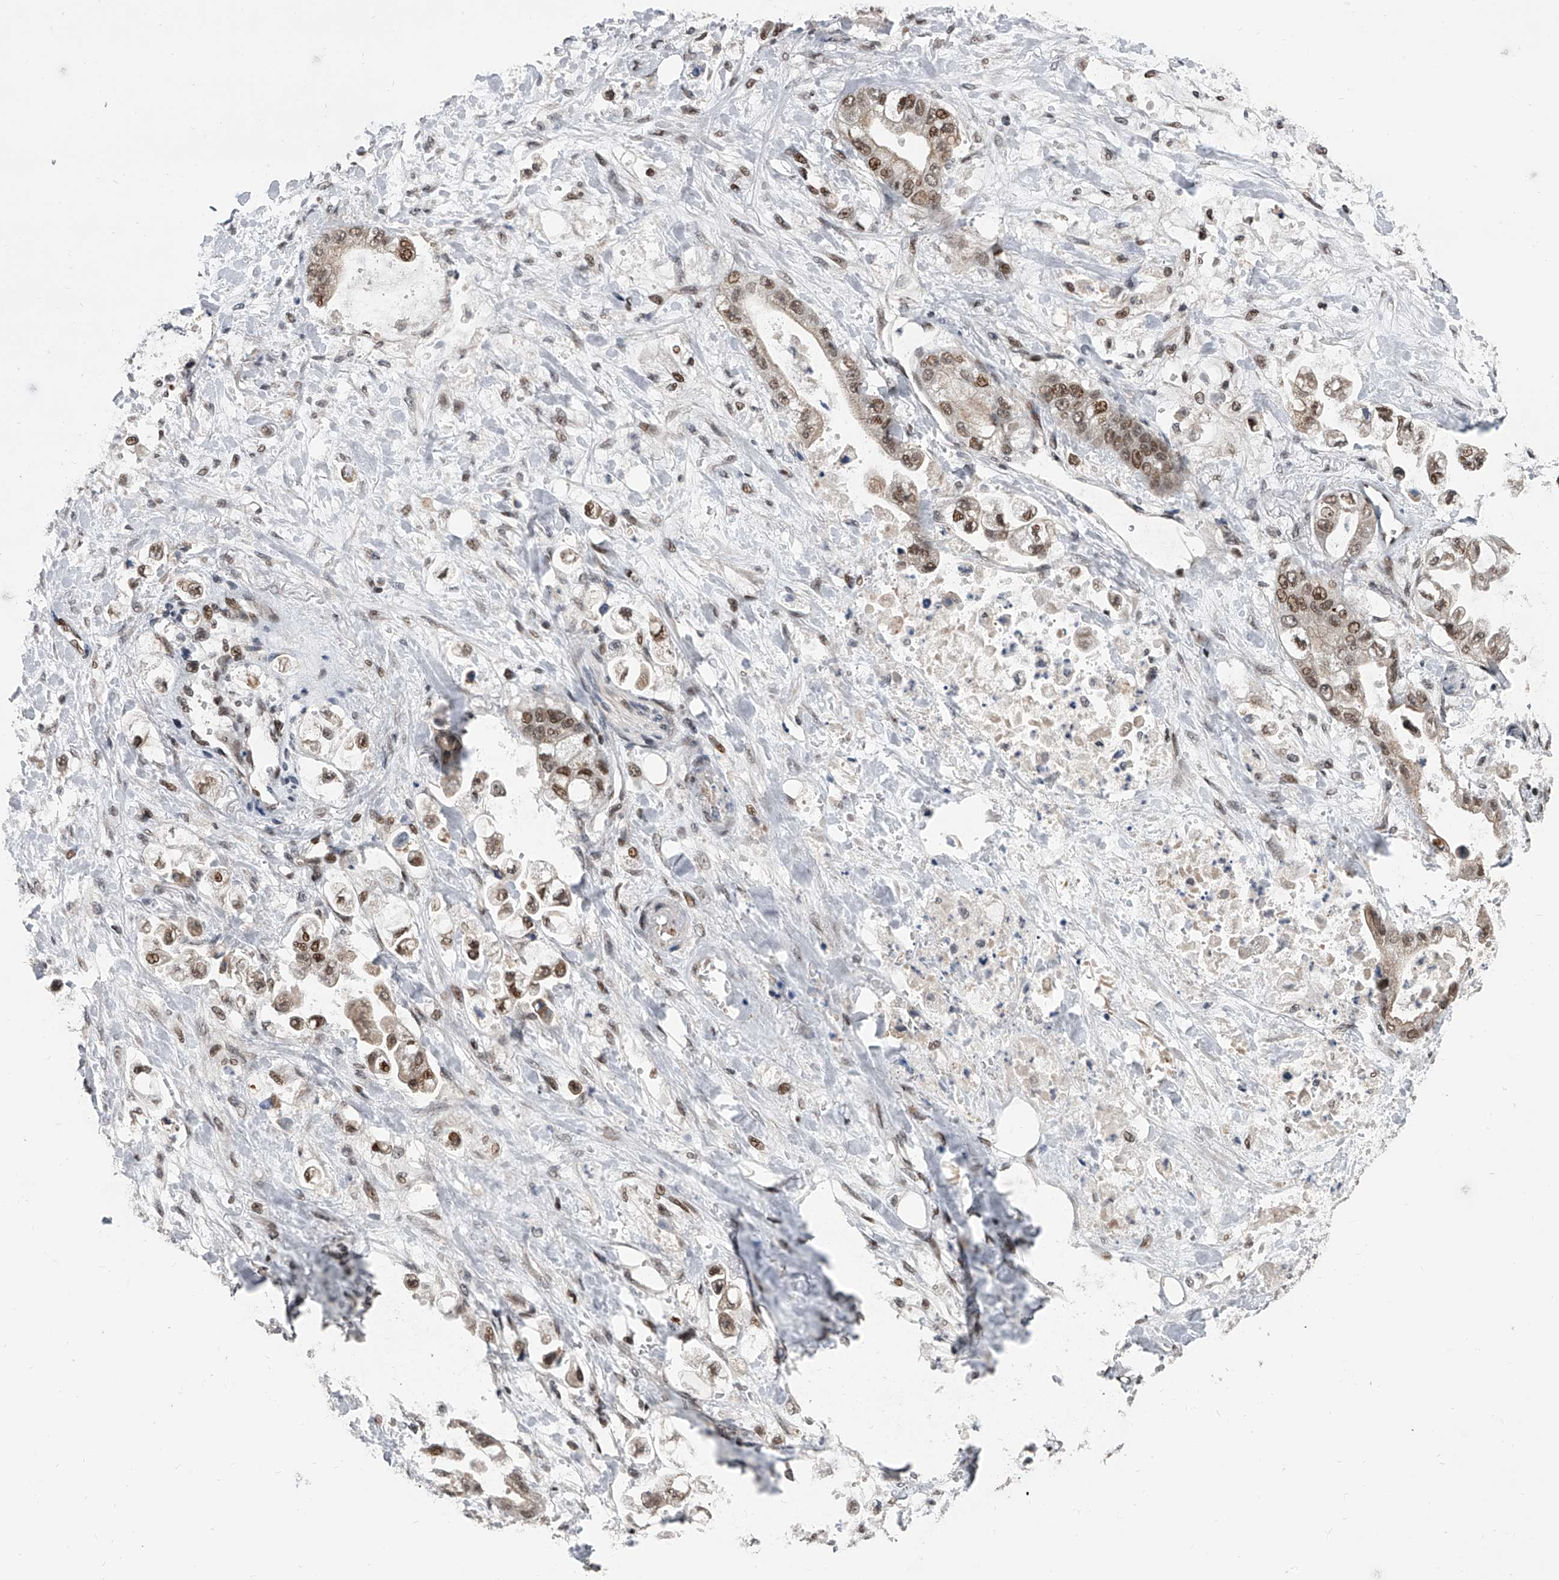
{"staining": {"intensity": "moderate", "quantity": ">75%", "location": "nuclear"}, "tissue": "stomach cancer", "cell_type": "Tumor cells", "image_type": "cancer", "snomed": [{"axis": "morphology", "description": "Adenocarcinoma, NOS"}, {"axis": "topography", "description": "Stomach"}], "caption": "Protein staining exhibits moderate nuclear expression in about >75% of tumor cells in stomach cancer (adenocarcinoma). (IHC, brightfield microscopy, high magnification).", "gene": "ZNF426", "patient": {"sex": "male", "age": 62}}